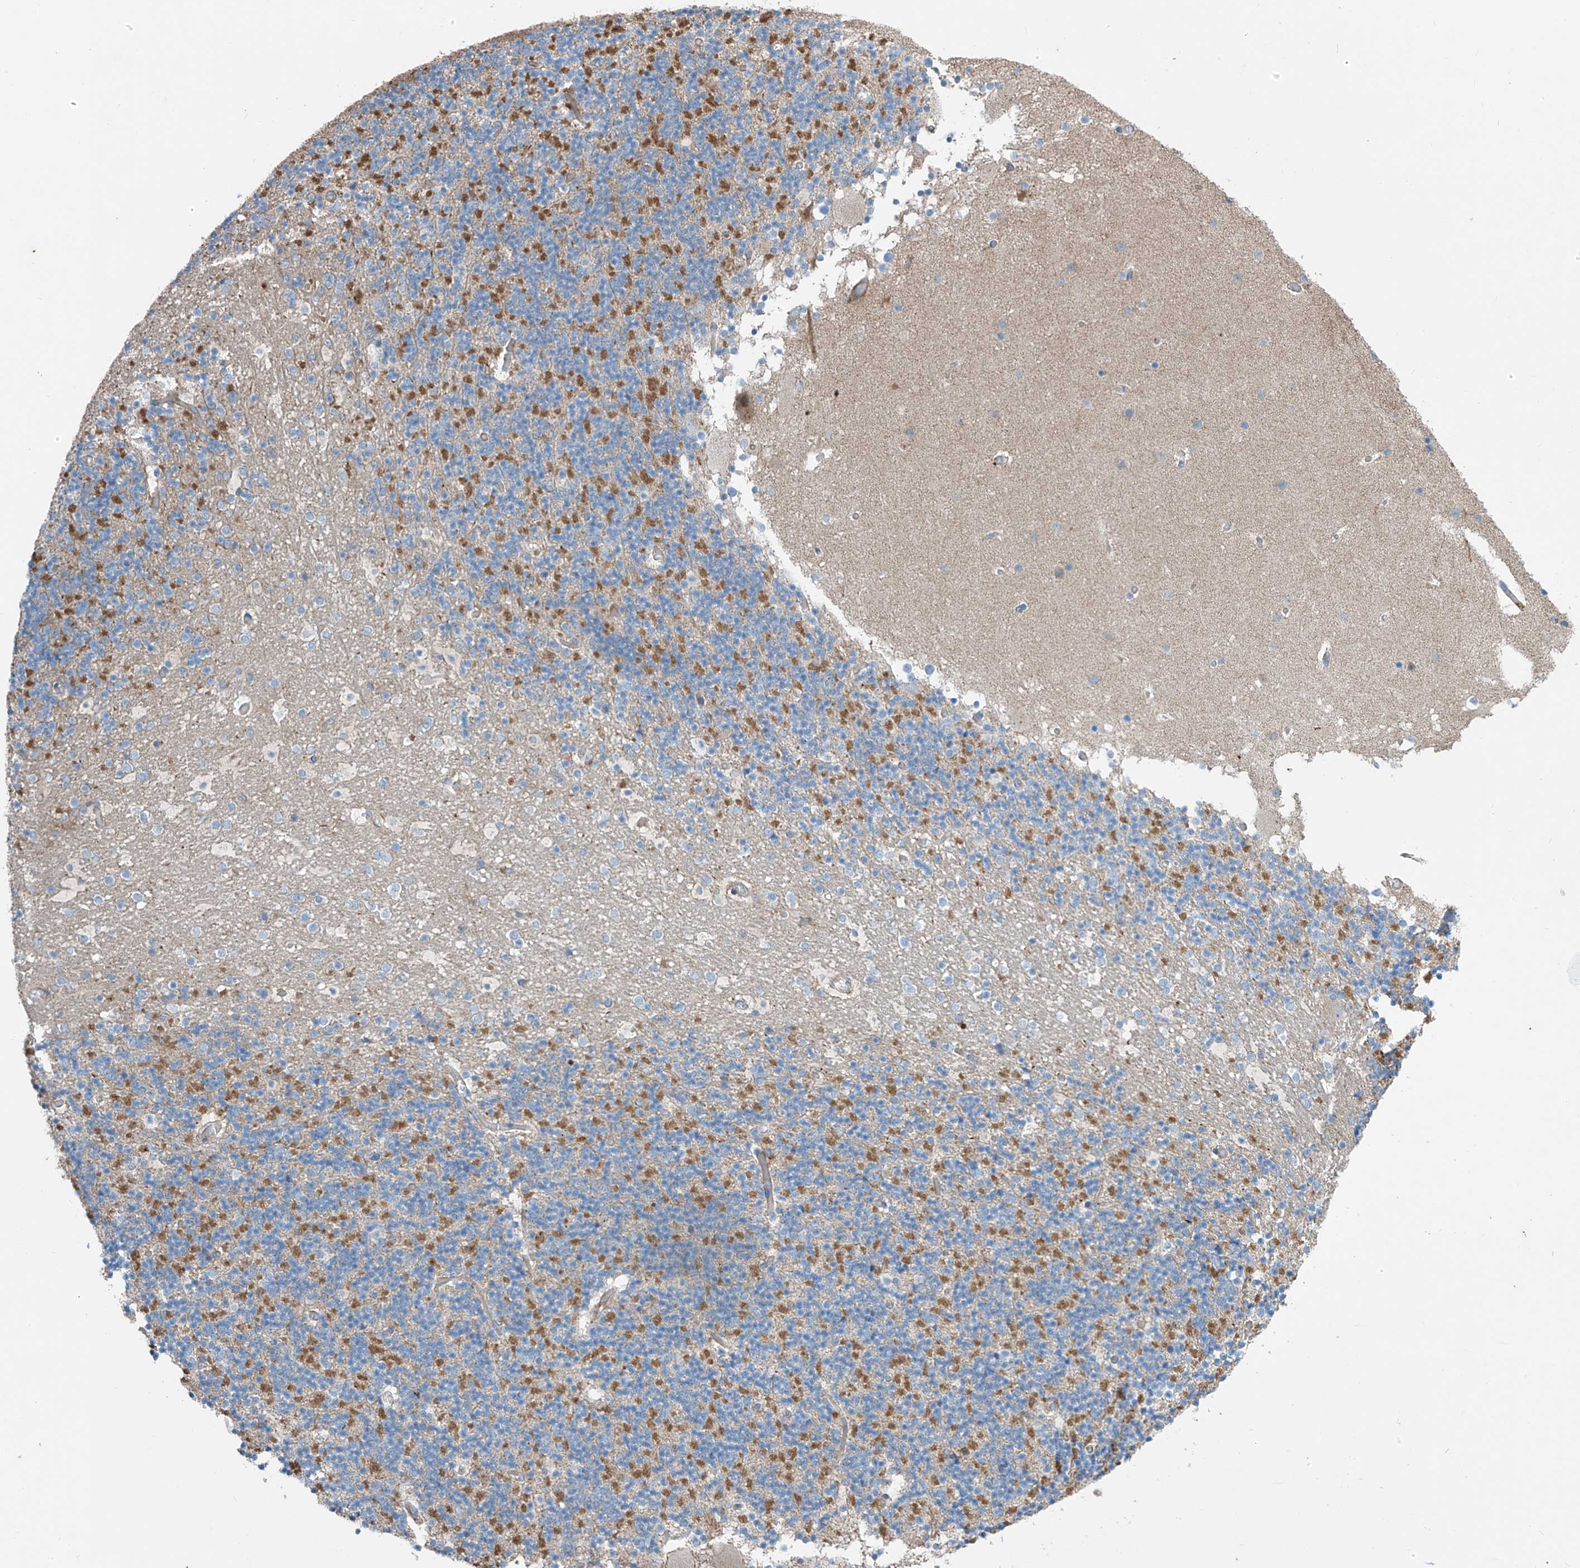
{"staining": {"intensity": "moderate", "quantity": "25%-75%", "location": "cytoplasmic/membranous"}, "tissue": "cerebellum", "cell_type": "Cells in granular layer", "image_type": "normal", "snomed": [{"axis": "morphology", "description": "Normal tissue, NOS"}, {"axis": "topography", "description": "Cerebellum"}], "caption": "Cells in granular layer display moderate cytoplasmic/membranous expression in about 25%-75% of cells in benign cerebellum. (DAB (3,3'-diaminobenzidine) IHC with brightfield microscopy, high magnification).", "gene": "SLC1A5", "patient": {"sex": "male", "age": 57}}